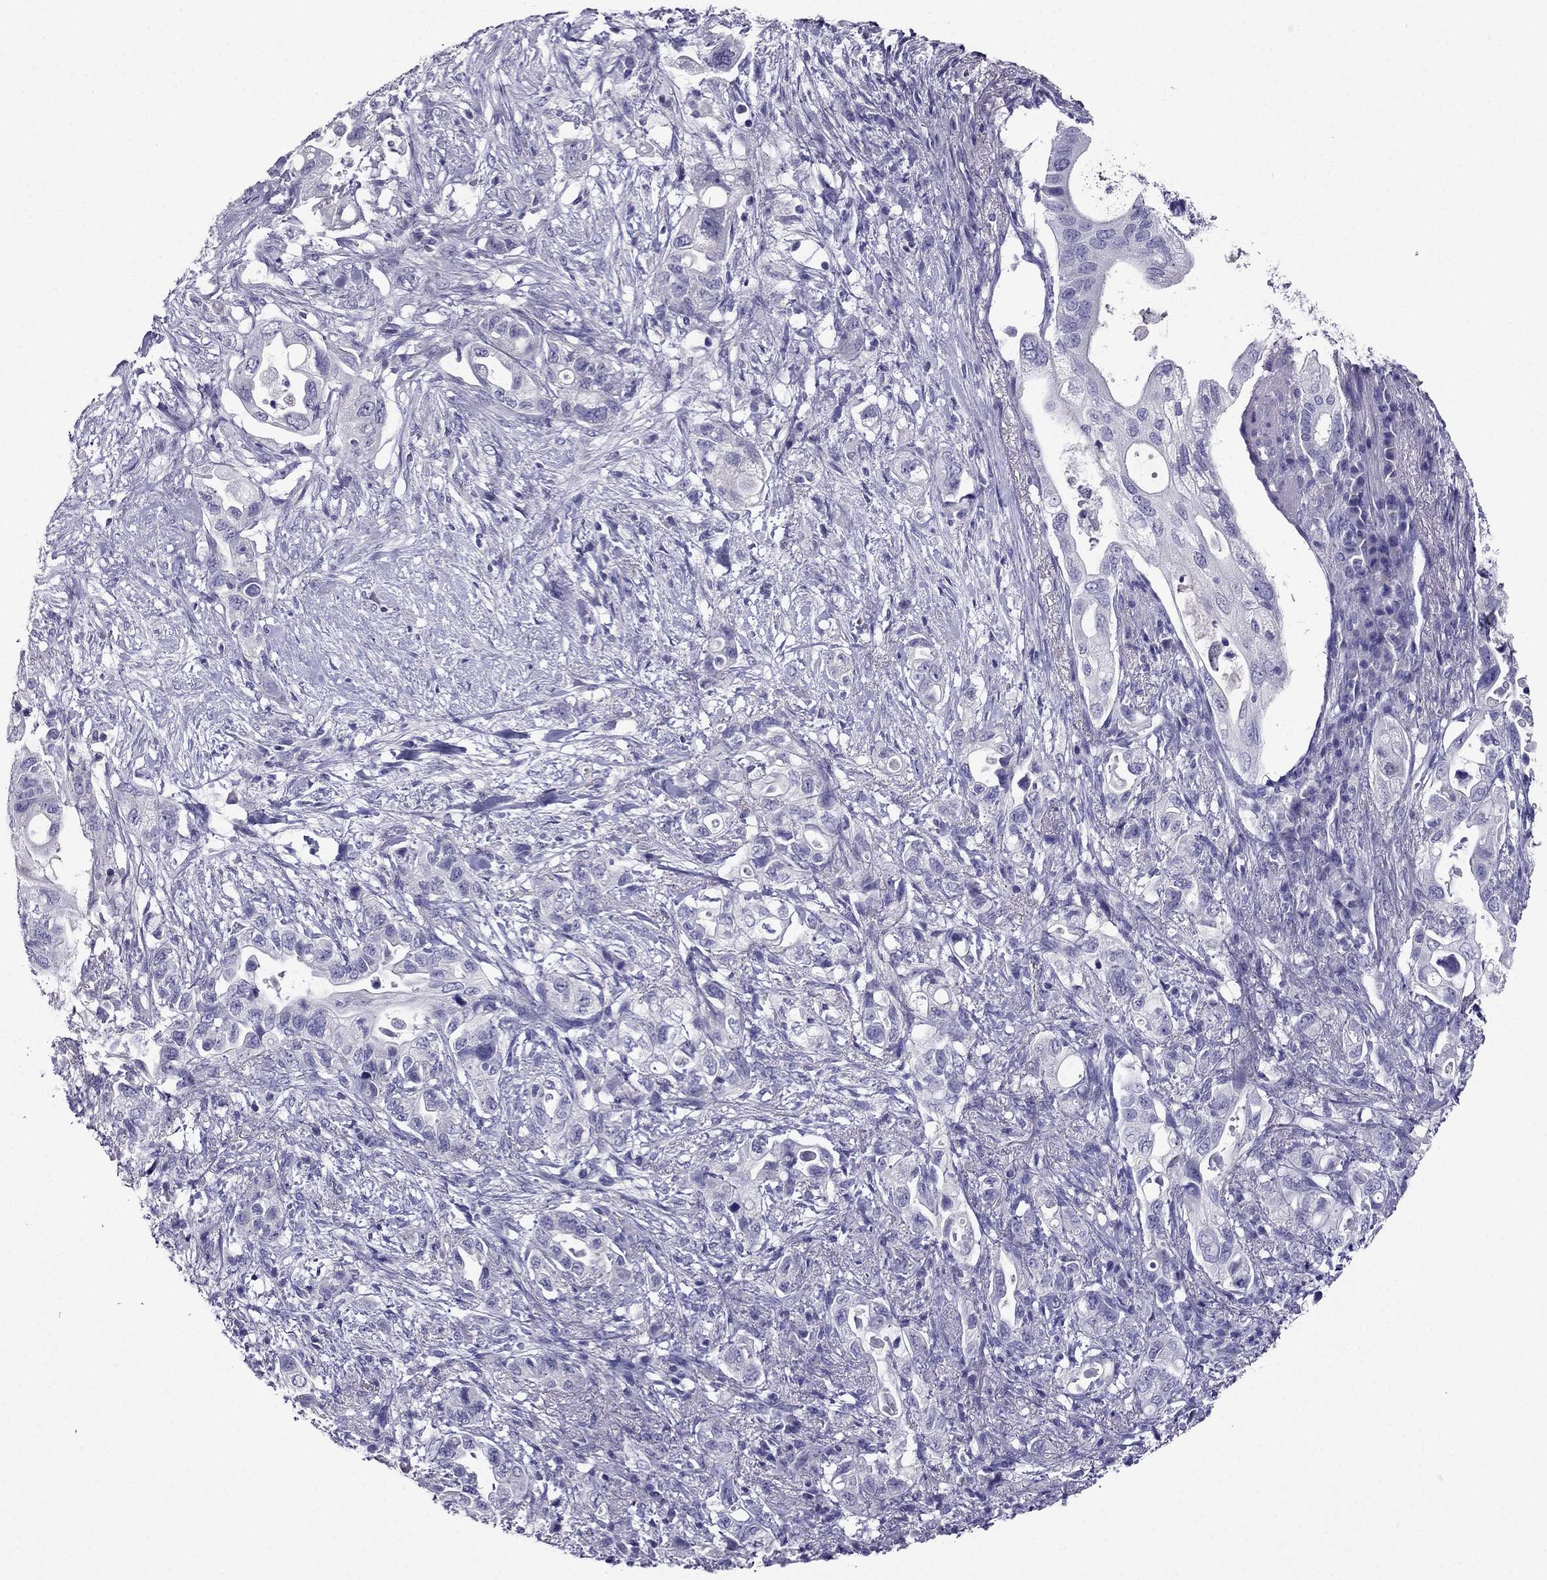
{"staining": {"intensity": "negative", "quantity": "none", "location": "none"}, "tissue": "pancreatic cancer", "cell_type": "Tumor cells", "image_type": "cancer", "snomed": [{"axis": "morphology", "description": "Adenocarcinoma, NOS"}, {"axis": "topography", "description": "Pancreas"}], "caption": "Protein analysis of pancreatic cancer (adenocarcinoma) reveals no significant positivity in tumor cells.", "gene": "ZNF541", "patient": {"sex": "female", "age": 72}}